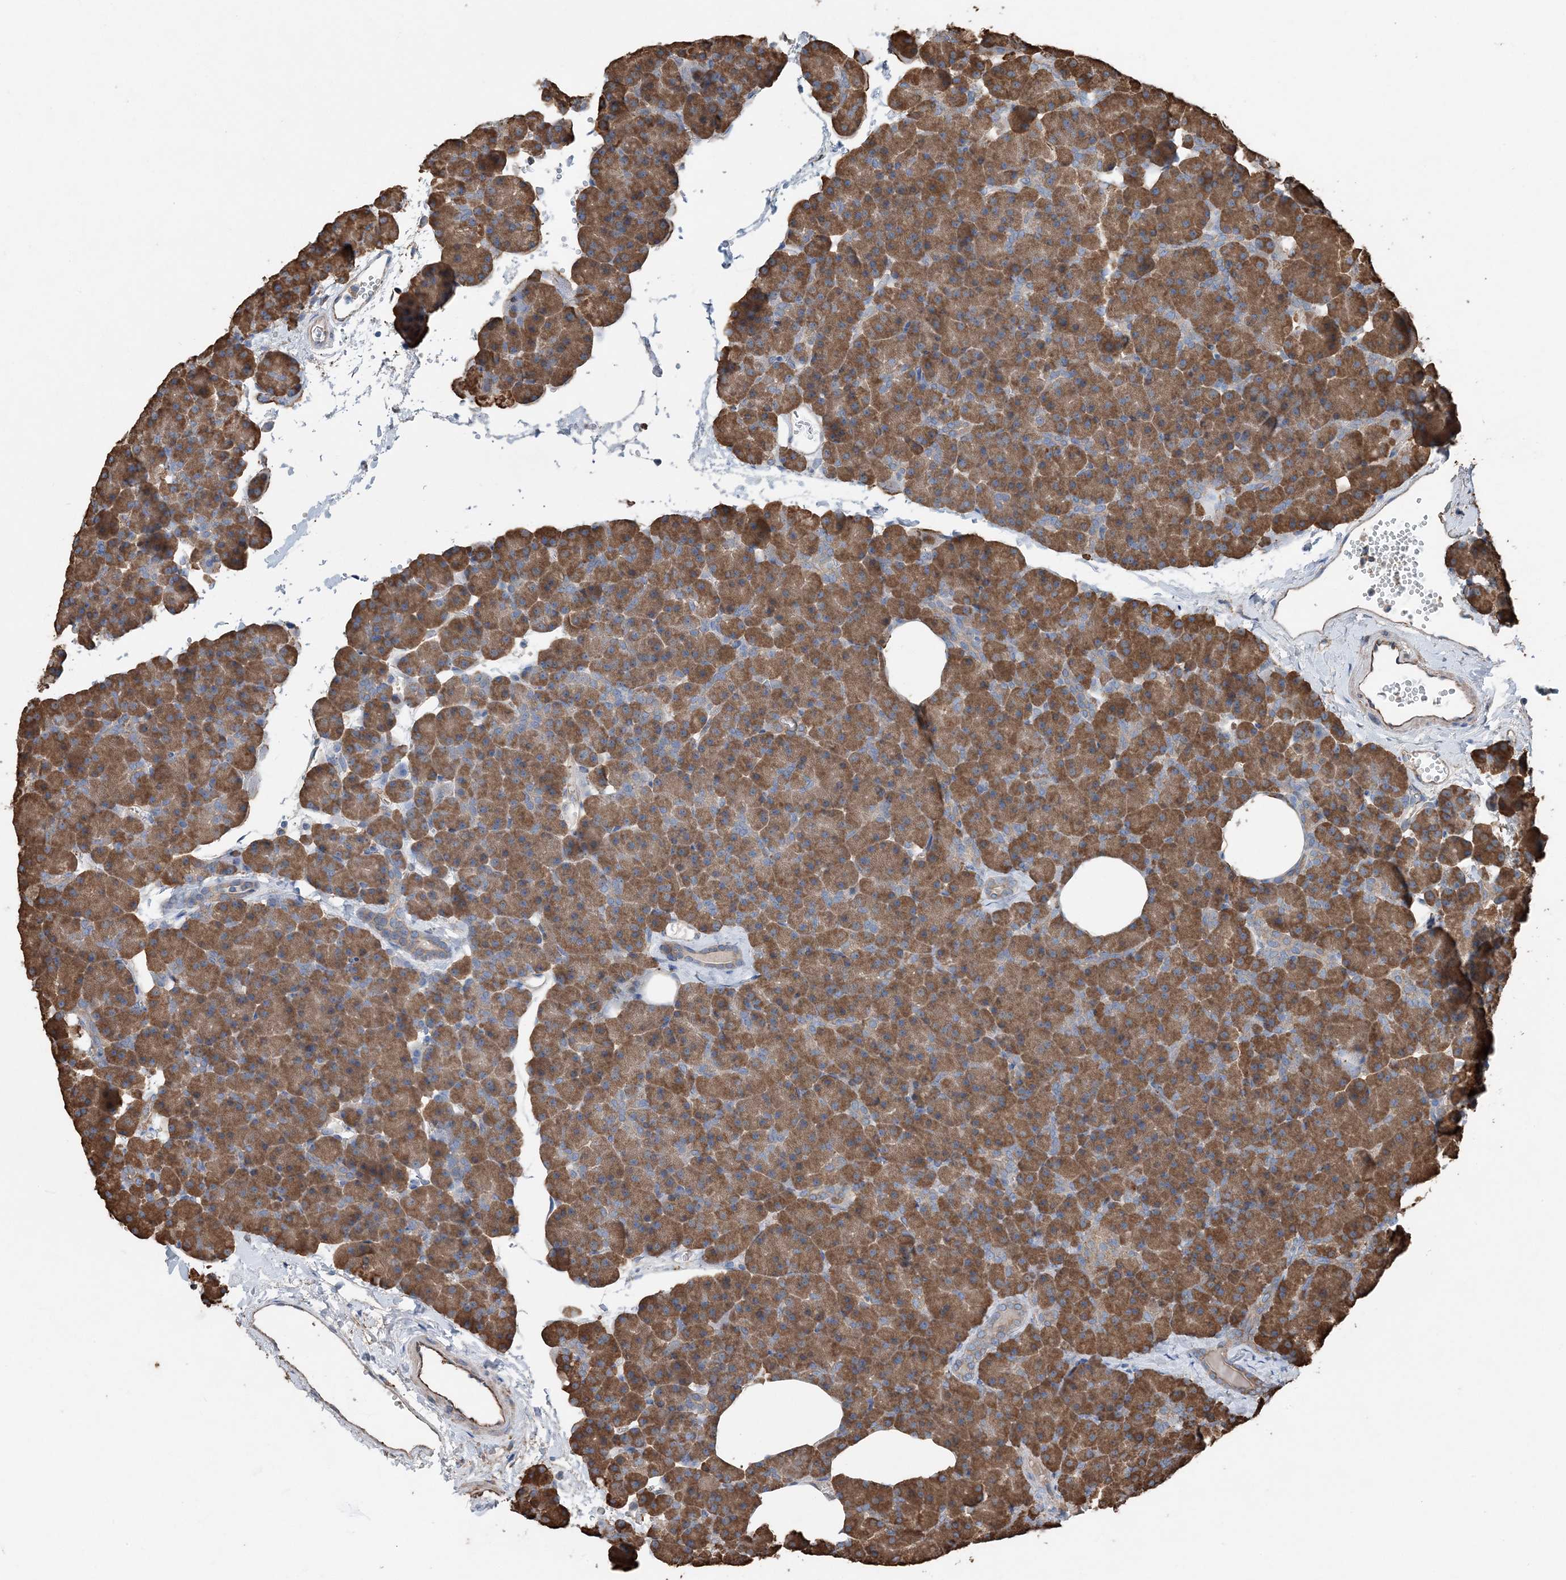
{"staining": {"intensity": "strong", "quantity": ">75%", "location": "cytoplasmic/membranous"}, "tissue": "pancreas", "cell_type": "Exocrine glandular cells", "image_type": "normal", "snomed": [{"axis": "morphology", "description": "Normal tissue, NOS"}, {"axis": "morphology", "description": "Carcinoid, malignant, NOS"}, {"axis": "topography", "description": "Pancreas"}], "caption": "Immunohistochemical staining of unremarkable pancreas exhibits strong cytoplasmic/membranous protein expression in approximately >75% of exocrine glandular cells.", "gene": "PDIA6", "patient": {"sex": "female", "age": 35}}